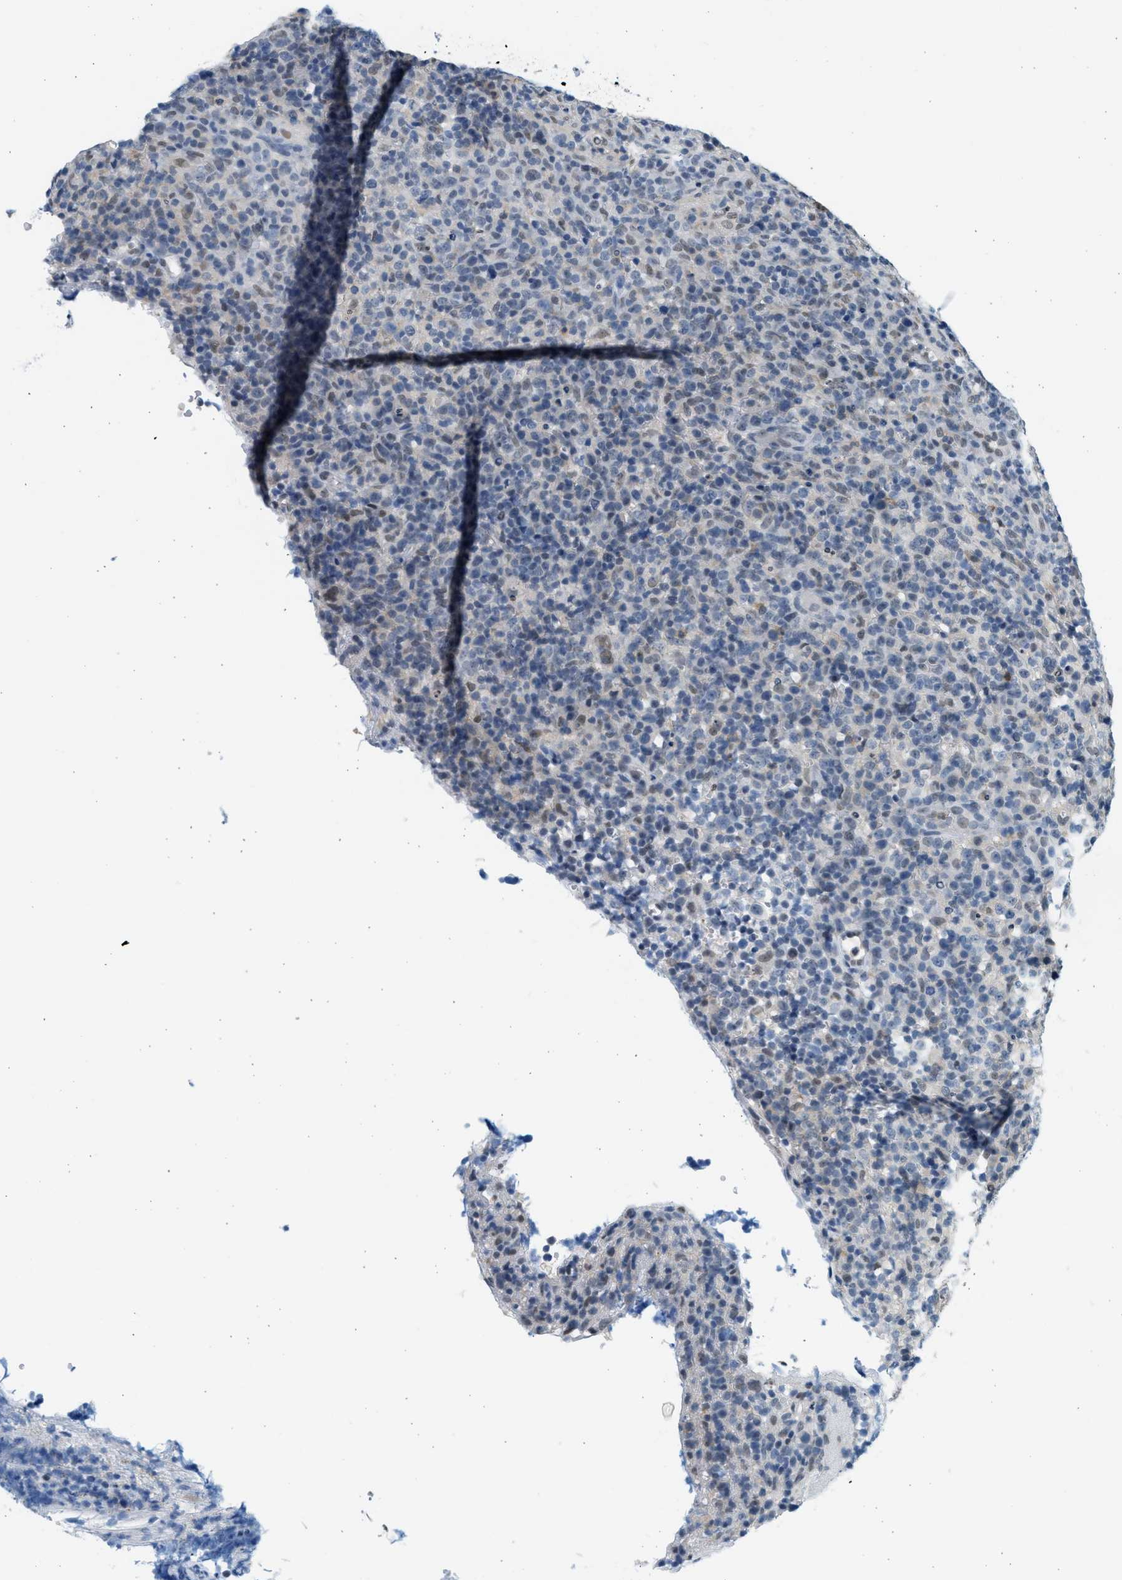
{"staining": {"intensity": "weak", "quantity": "<25%", "location": "nuclear"}, "tissue": "lymphoma", "cell_type": "Tumor cells", "image_type": "cancer", "snomed": [{"axis": "morphology", "description": "Malignant lymphoma, non-Hodgkin's type, High grade"}, {"axis": "topography", "description": "Lymph node"}], "caption": "Malignant lymphoma, non-Hodgkin's type (high-grade) stained for a protein using immunohistochemistry (IHC) exhibits no expression tumor cells.", "gene": "HIPK1", "patient": {"sex": "female", "age": 76}}